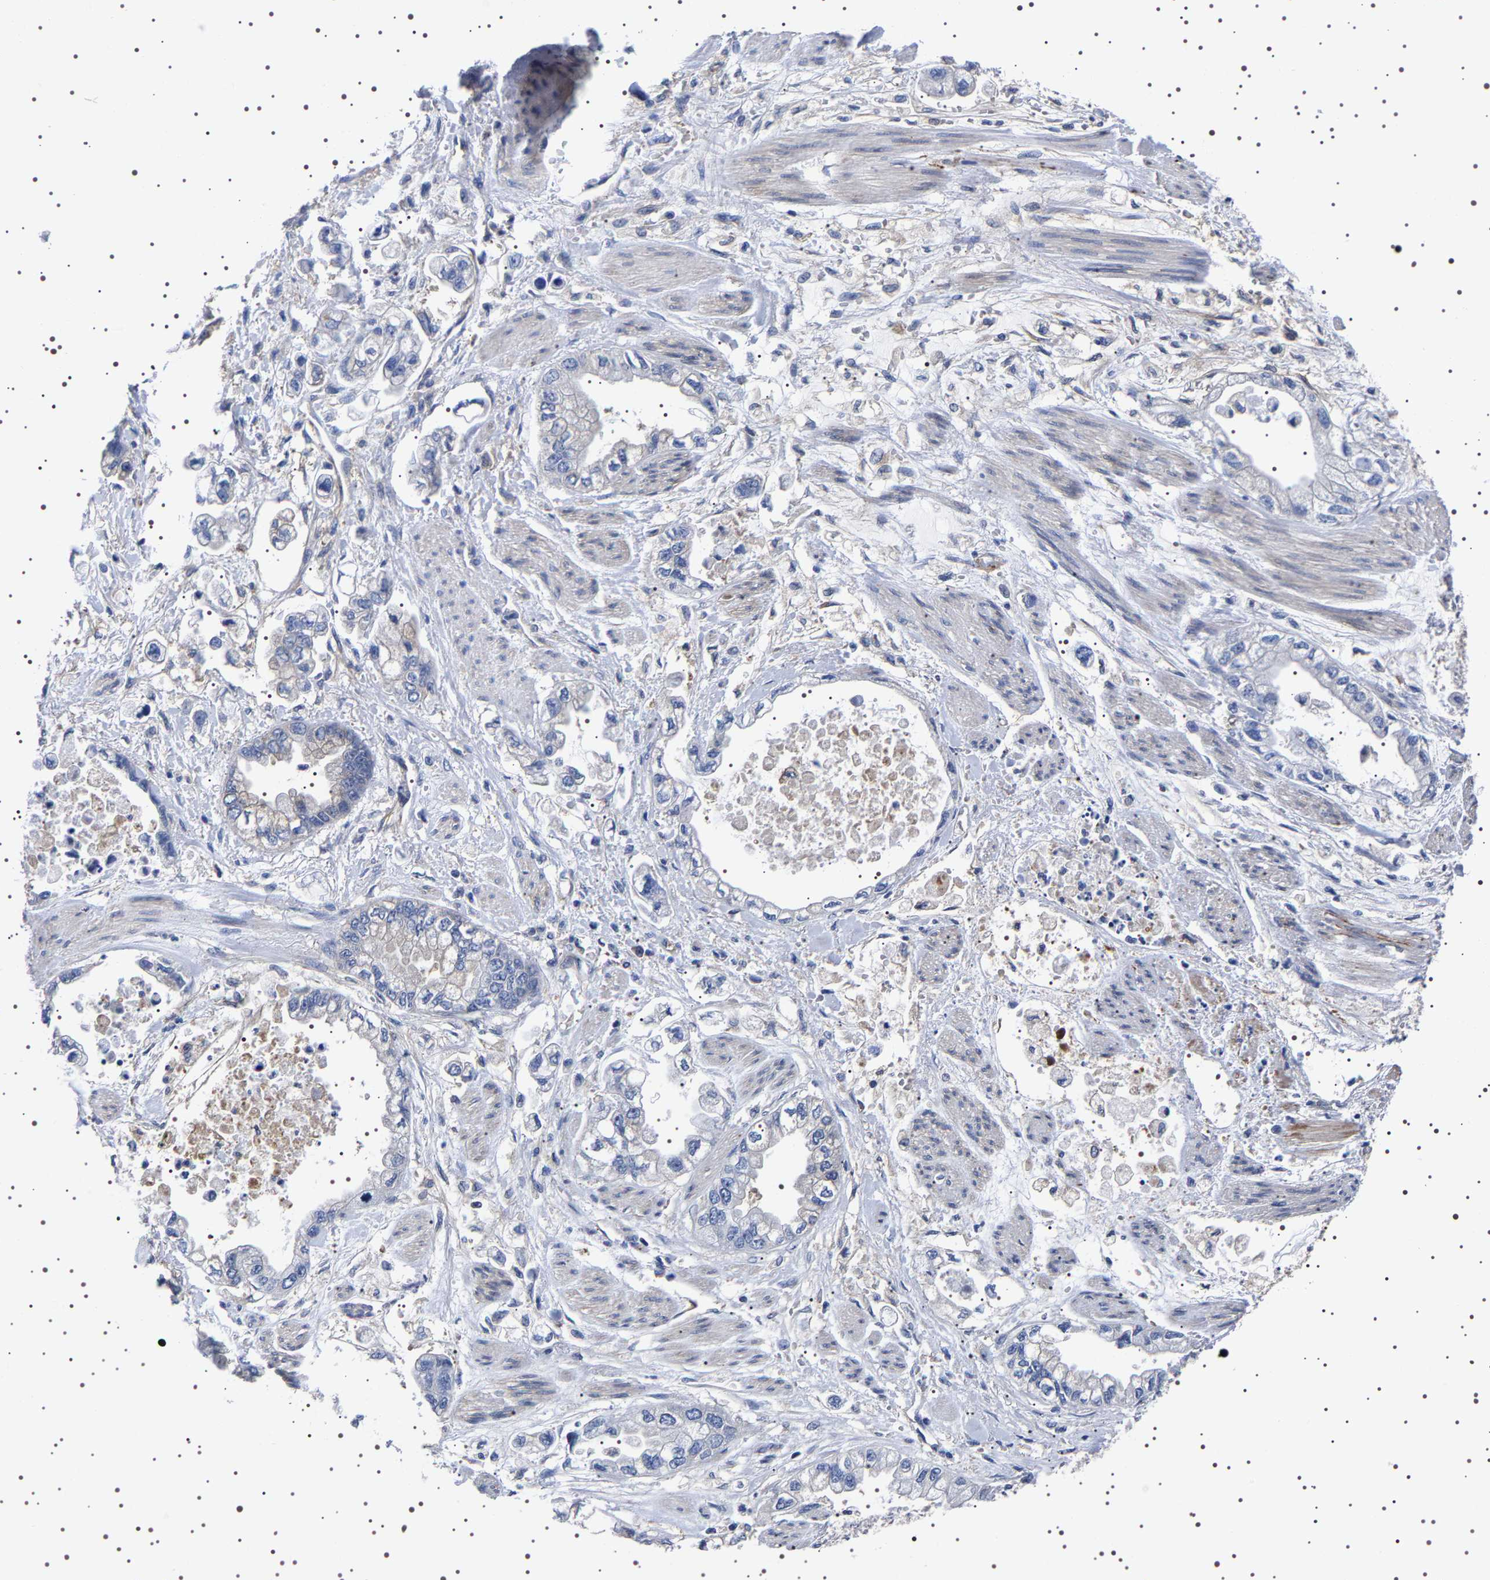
{"staining": {"intensity": "negative", "quantity": "none", "location": "none"}, "tissue": "stomach cancer", "cell_type": "Tumor cells", "image_type": "cancer", "snomed": [{"axis": "morphology", "description": "Normal tissue, NOS"}, {"axis": "morphology", "description": "Adenocarcinoma, NOS"}, {"axis": "topography", "description": "Stomach"}], "caption": "Immunohistochemistry of human adenocarcinoma (stomach) displays no staining in tumor cells. (DAB IHC with hematoxylin counter stain).", "gene": "DARS1", "patient": {"sex": "male", "age": 62}}